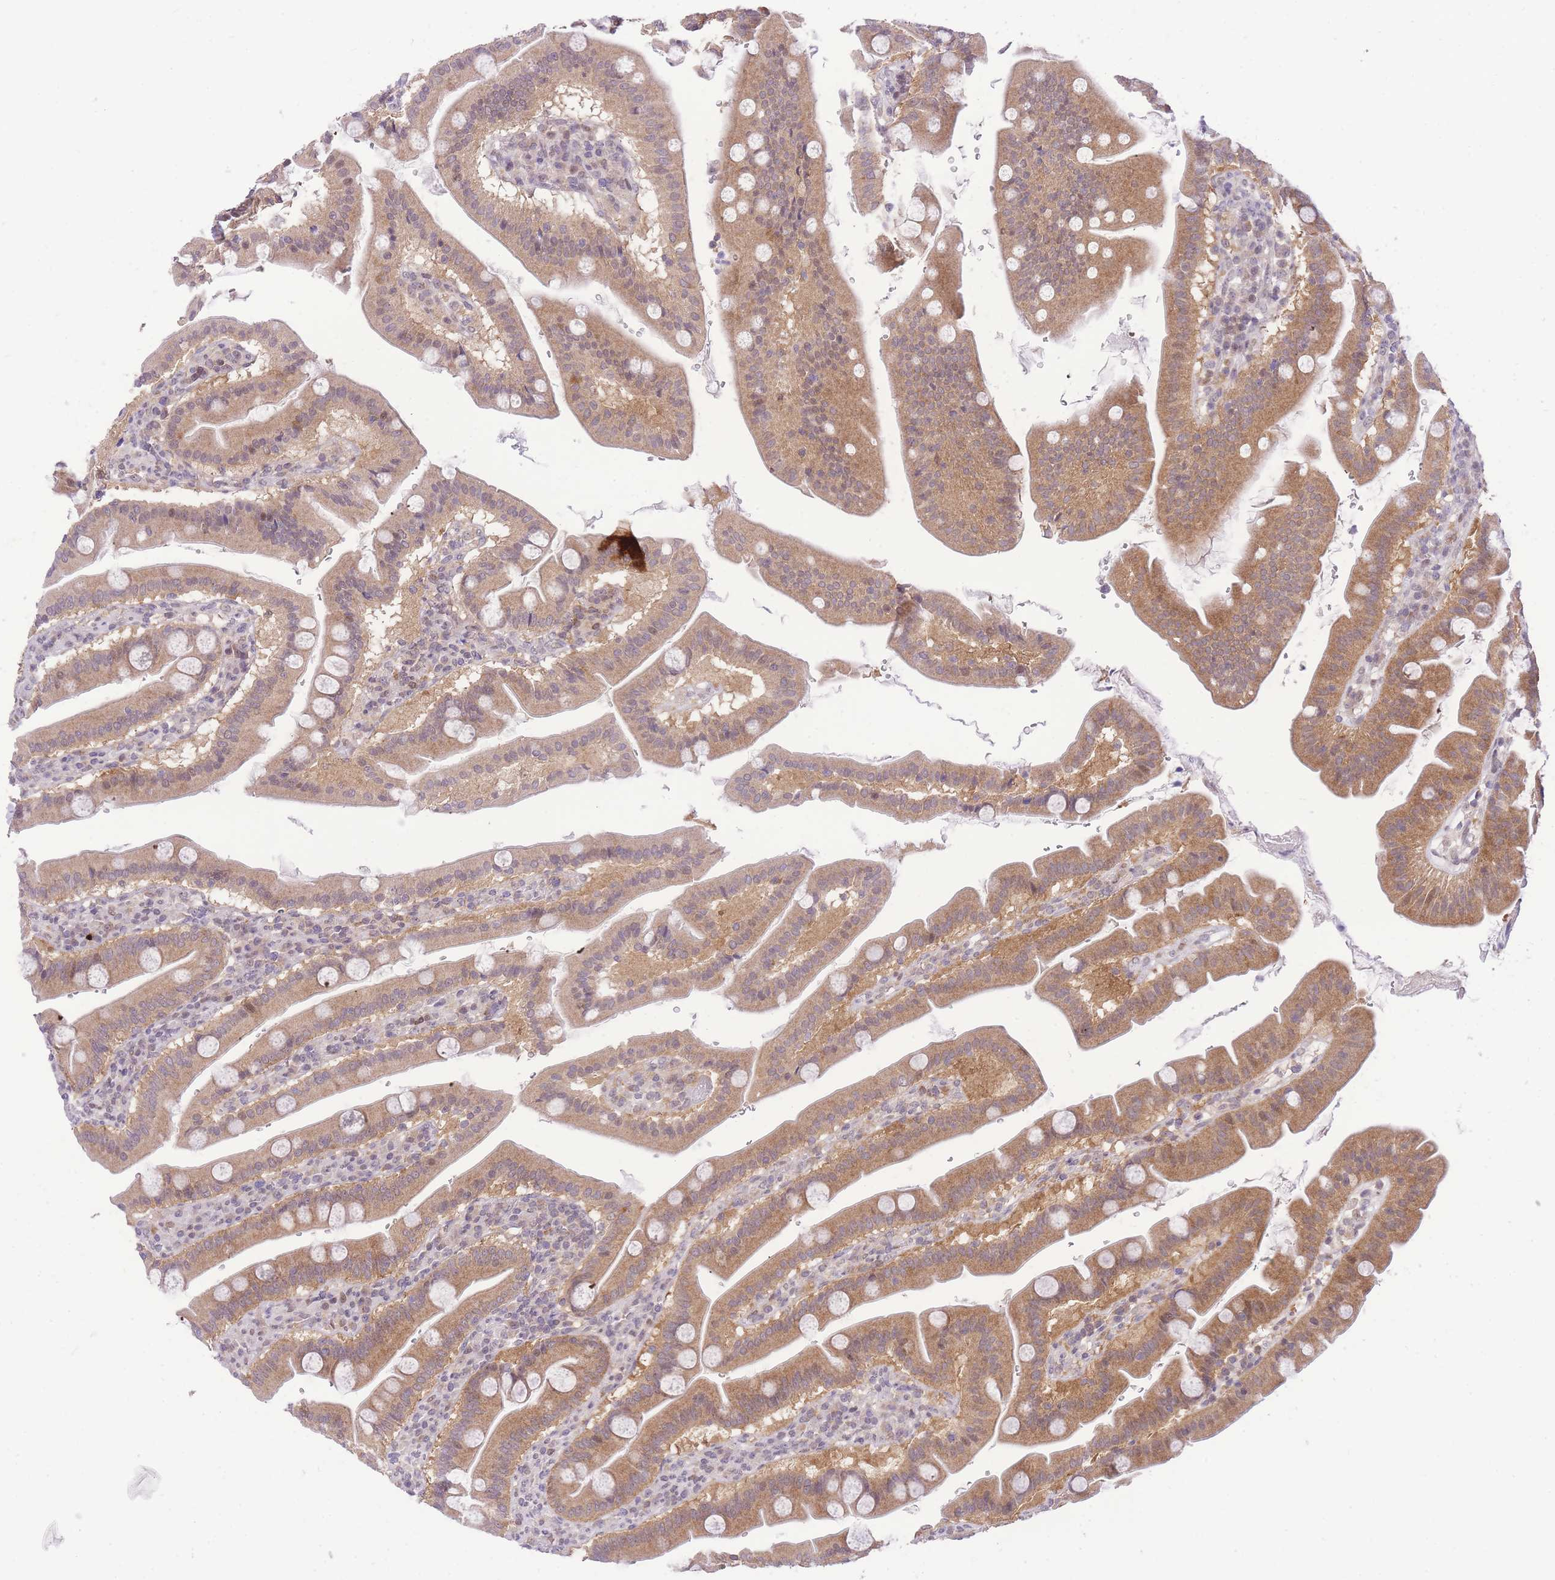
{"staining": {"intensity": "moderate", "quantity": ">75%", "location": "cytoplasmic/membranous"}, "tissue": "duodenum", "cell_type": "Glandular cells", "image_type": "normal", "snomed": [{"axis": "morphology", "description": "Normal tissue, NOS"}, {"axis": "morphology", "description": "Adenocarcinoma, NOS"}, {"axis": "topography", "description": "Pancreas"}, {"axis": "topography", "description": "Duodenum"}], "caption": "This photomicrograph reveals IHC staining of benign duodenum, with medium moderate cytoplasmic/membranous staining in about >75% of glandular cells.", "gene": "STK39", "patient": {"sex": "male", "age": 50}}